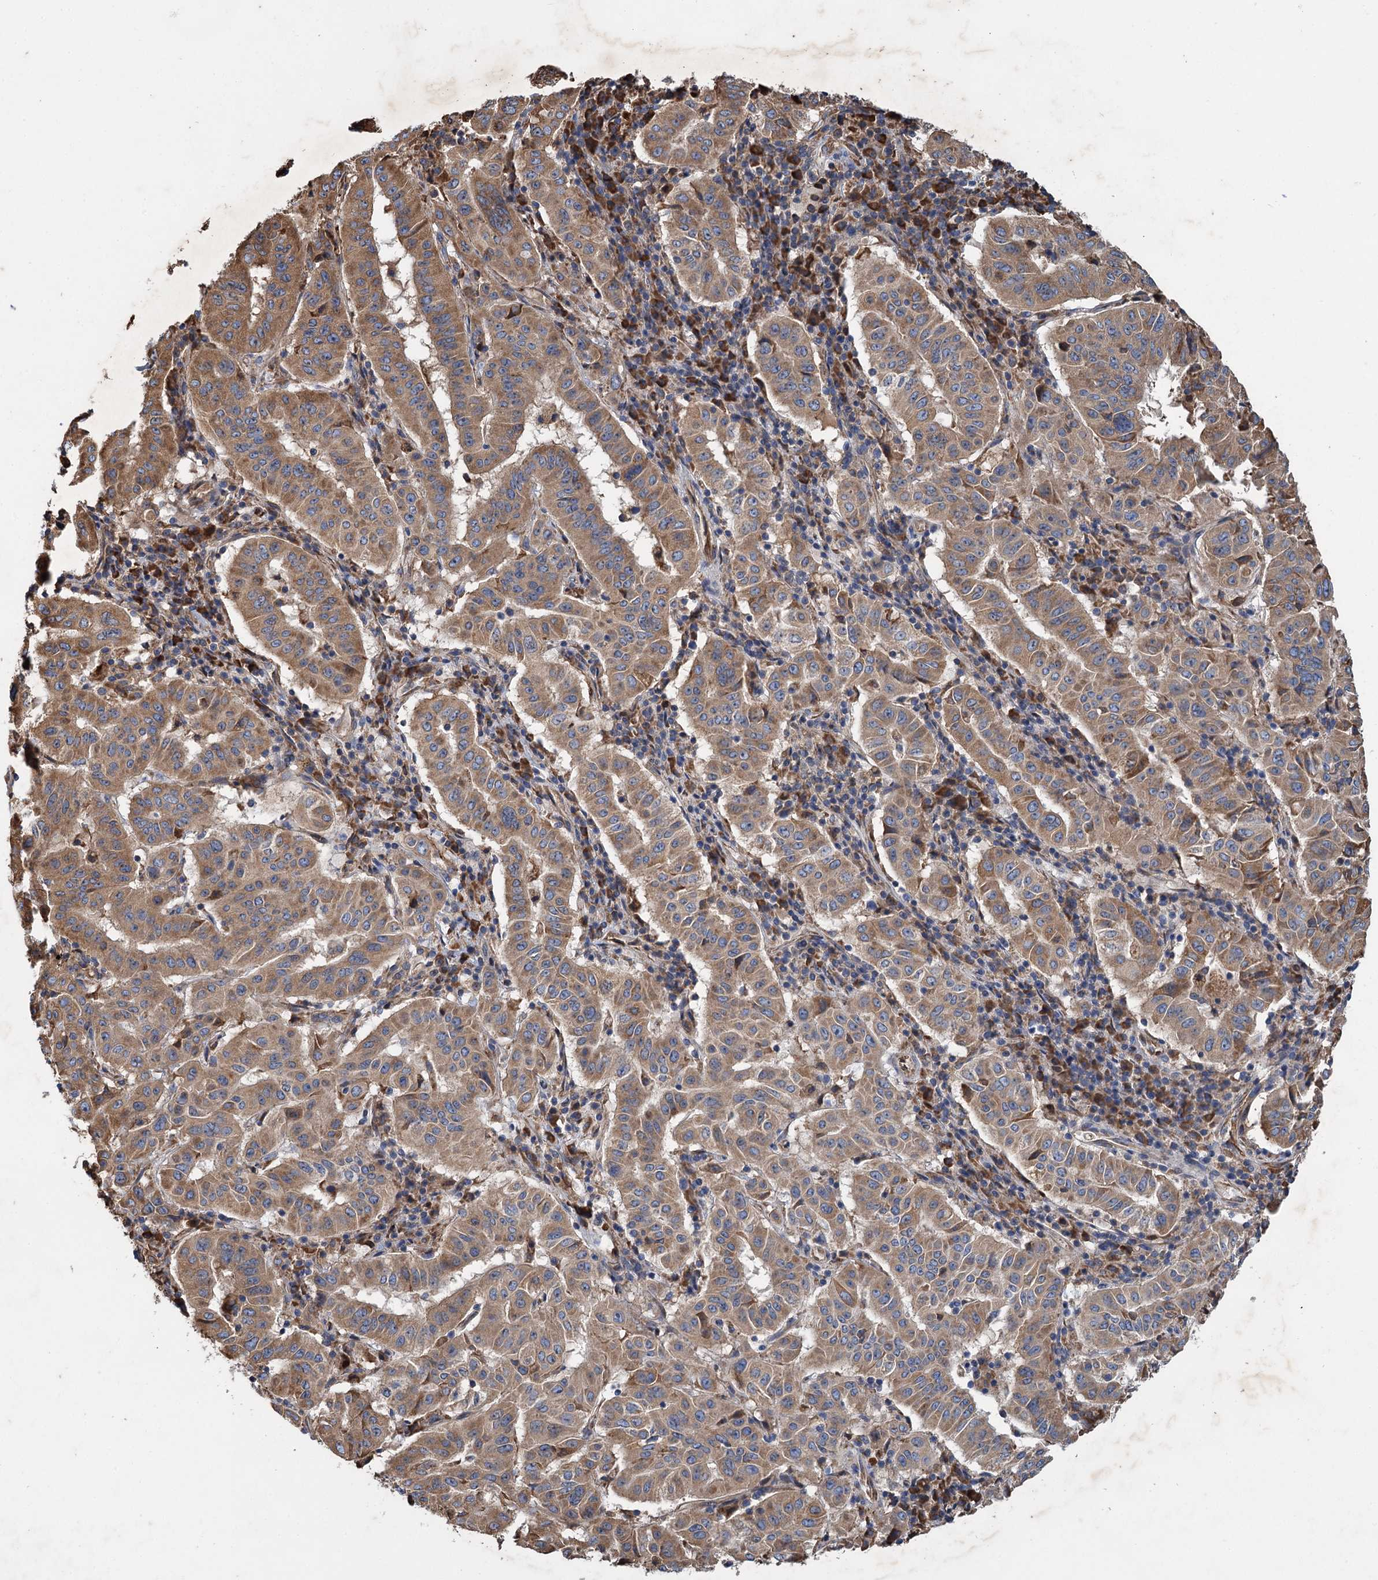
{"staining": {"intensity": "moderate", "quantity": ">75%", "location": "cytoplasmic/membranous"}, "tissue": "pancreatic cancer", "cell_type": "Tumor cells", "image_type": "cancer", "snomed": [{"axis": "morphology", "description": "Adenocarcinoma, NOS"}, {"axis": "topography", "description": "Pancreas"}], "caption": "Moderate cytoplasmic/membranous expression is identified in approximately >75% of tumor cells in pancreatic cancer (adenocarcinoma). The staining was performed using DAB (3,3'-diaminobenzidine), with brown indicating positive protein expression. Nuclei are stained blue with hematoxylin.", "gene": "LINS1", "patient": {"sex": "male", "age": 63}}